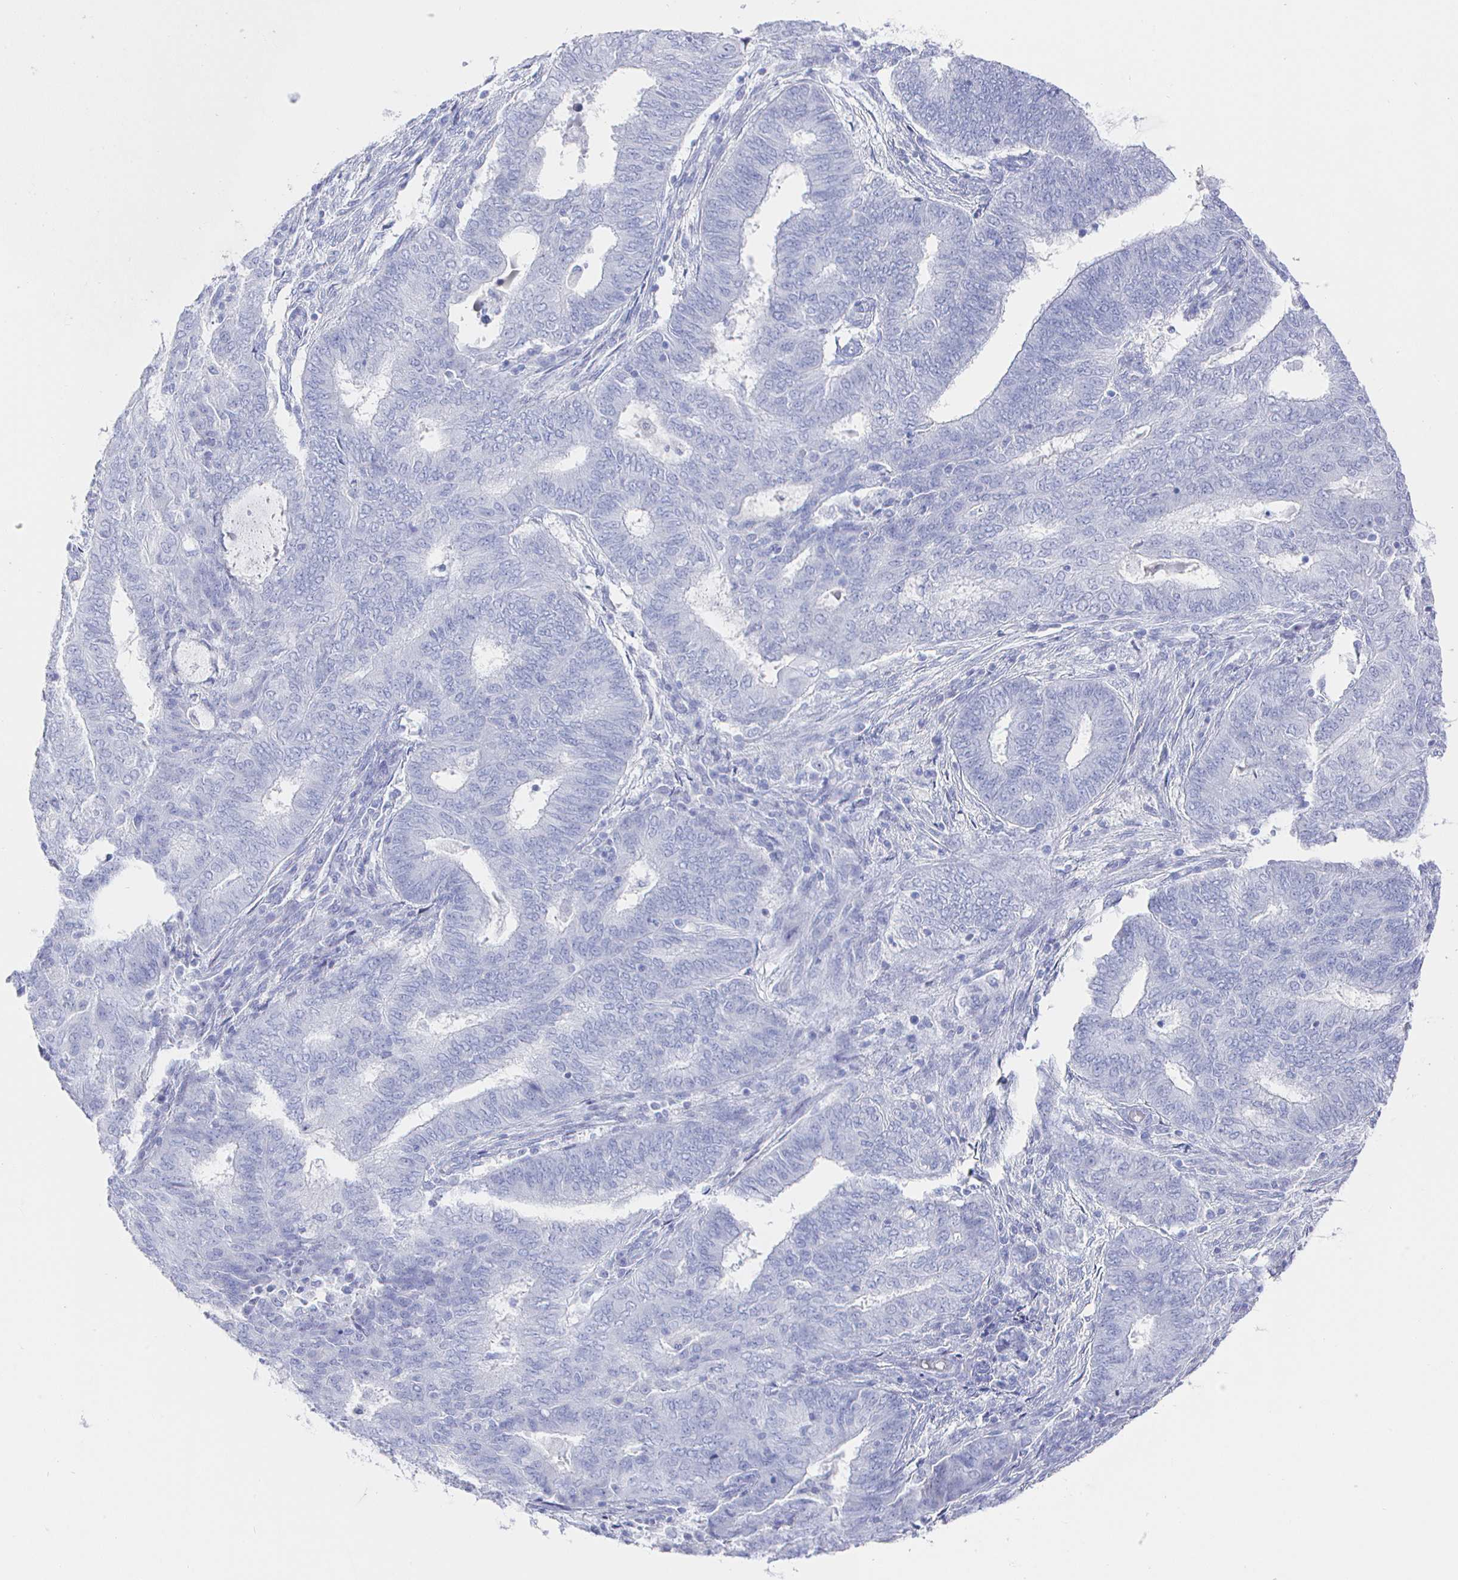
{"staining": {"intensity": "negative", "quantity": "none", "location": "none"}, "tissue": "endometrial cancer", "cell_type": "Tumor cells", "image_type": "cancer", "snomed": [{"axis": "morphology", "description": "Adenocarcinoma, NOS"}, {"axis": "topography", "description": "Endometrium"}], "caption": "Adenocarcinoma (endometrial) was stained to show a protein in brown. There is no significant positivity in tumor cells.", "gene": "CLCA1", "patient": {"sex": "female", "age": 62}}